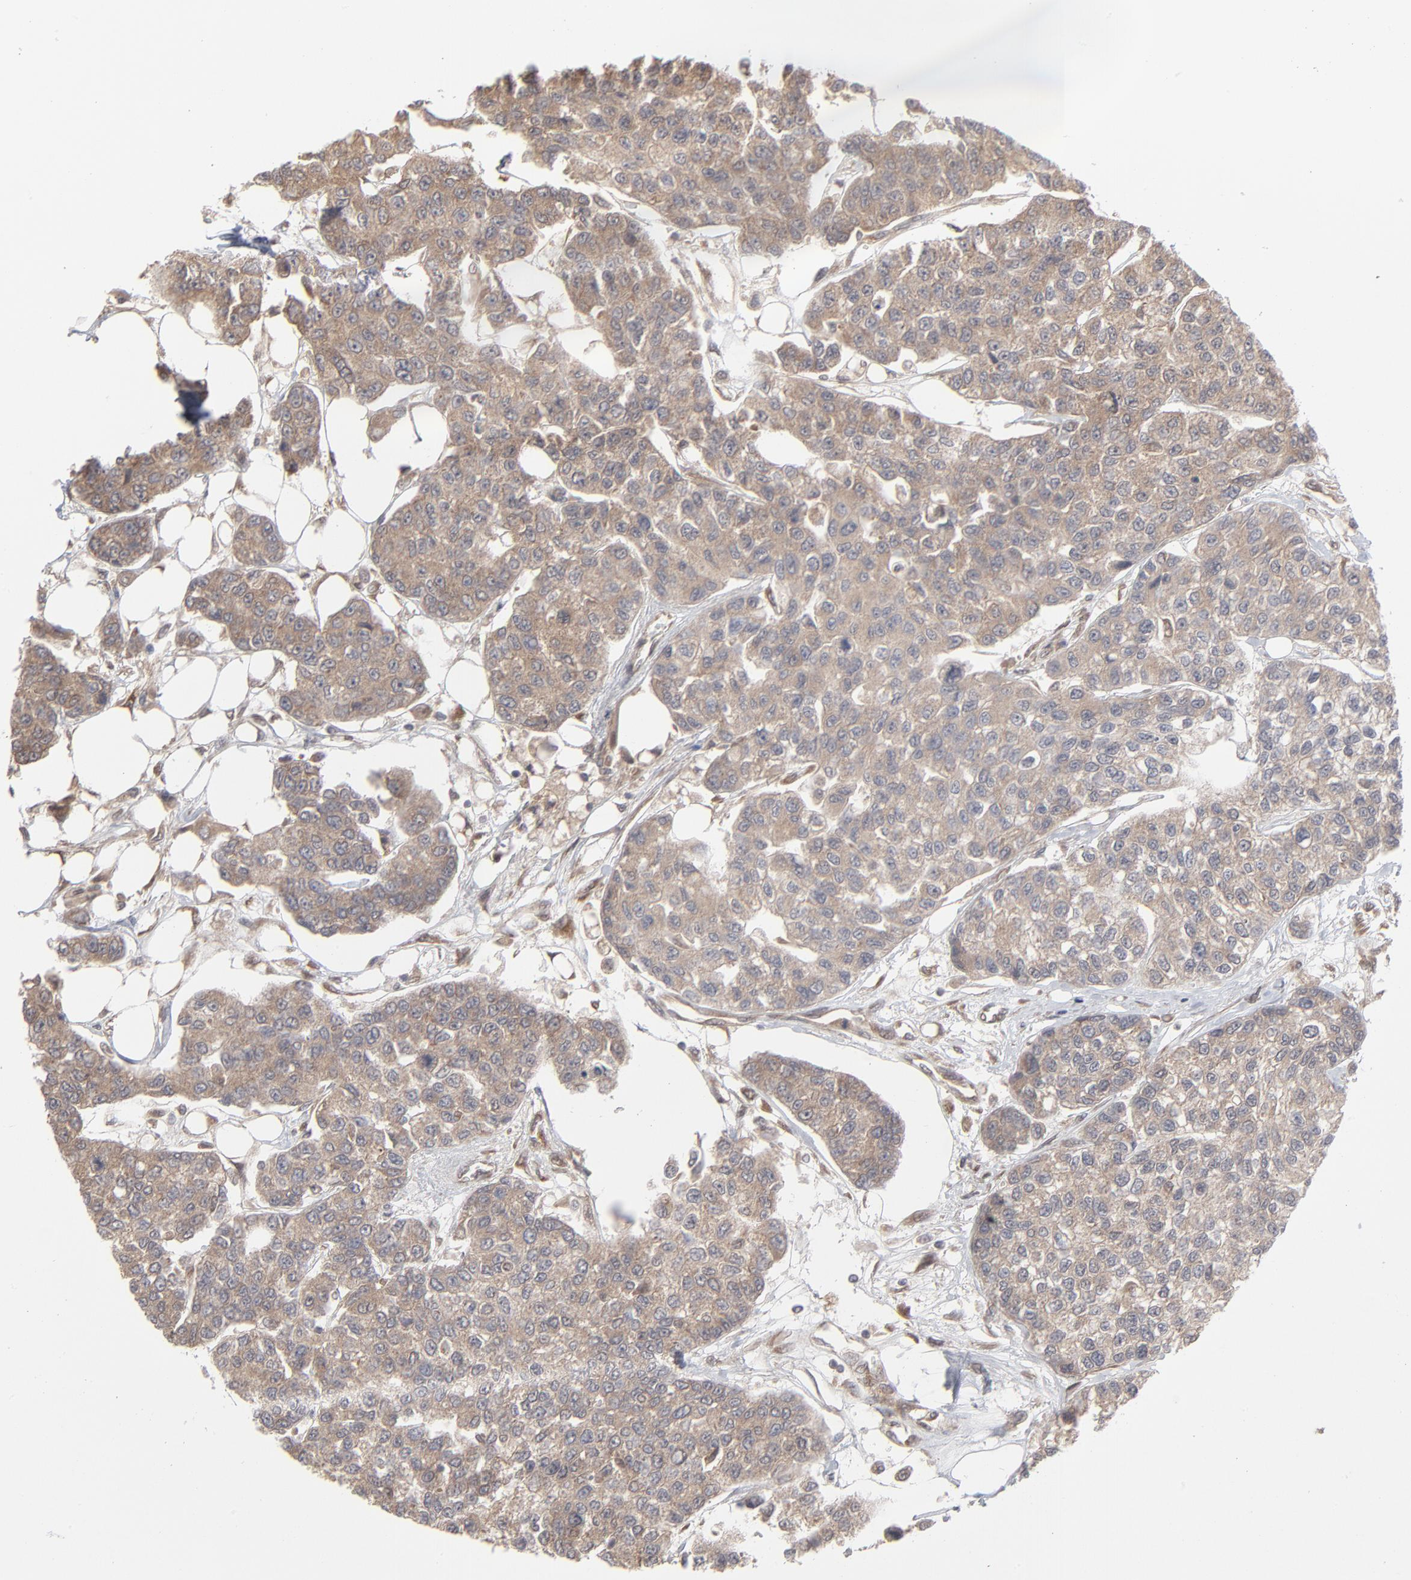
{"staining": {"intensity": "weak", "quantity": ">75%", "location": "cytoplasmic/membranous"}, "tissue": "breast cancer", "cell_type": "Tumor cells", "image_type": "cancer", "snomed": [{"axis": "morphology", "description": "Duct carcinoma"}, {"axis": "topography", "description": "Breast"}], "caption": "A histopathology image of human breast cancer (infiltrating ductal carcinoma) stained for a protein shows weak cytoplasmic/membranous brown staining in tumor cells.", "gene": "SCFD1", "patient": {"sex": "female", "age": 51}}